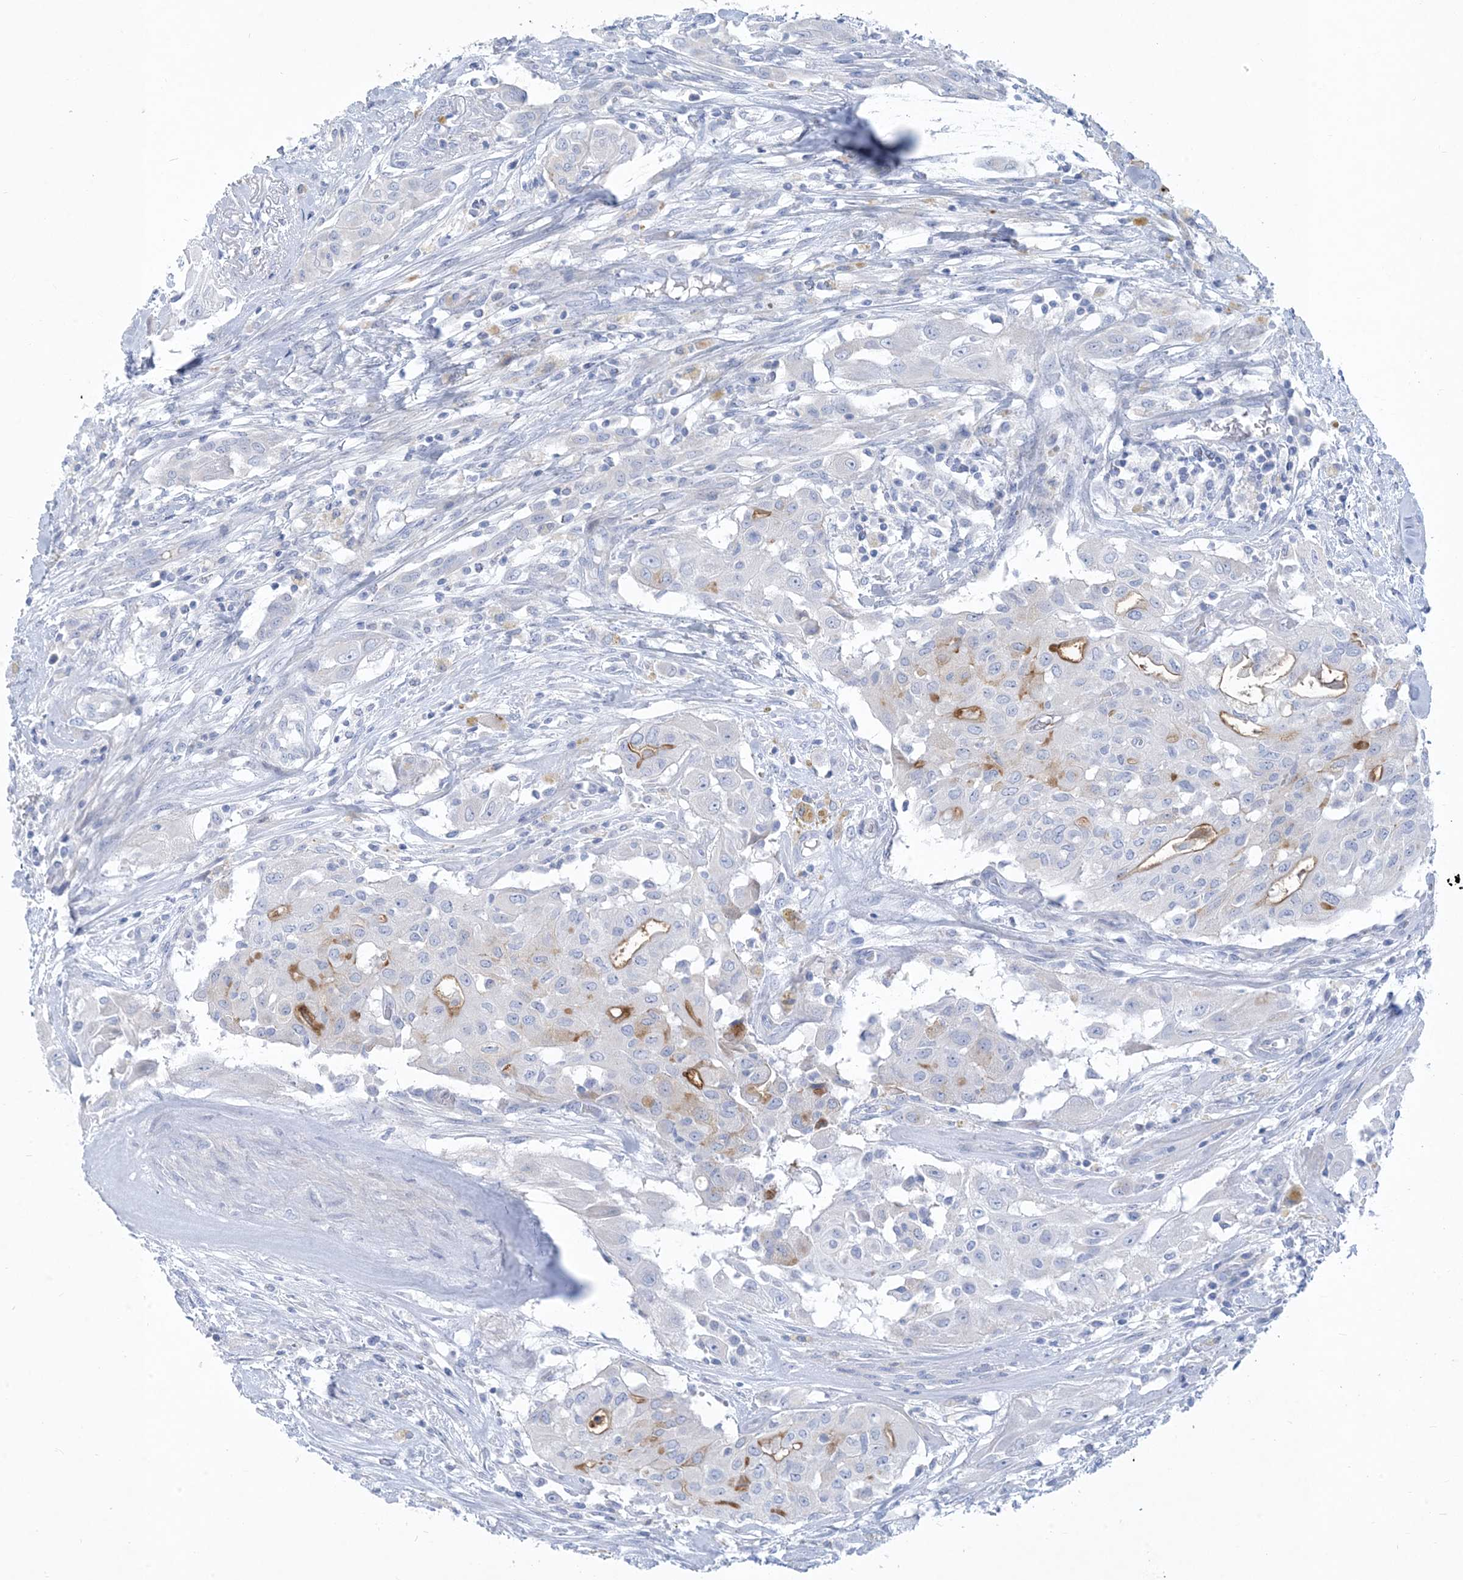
{"staining": {"intensity": "moderate", "quantity": "<25%", "location": "cytoplasmic/membranous"}, "tissue": "thyroid cancer", "cell_type": "Tumor cells", "image_type": "cancer", "snomed": [{"axis": "morphology", "description": "Papillary adenocarcinoma, NOS"}, {"axis": "topography", "description": "Thyroid gland"}], "caption": "Thyroid papillary adenocarcinoma stained with a protein marker demonstrates moderate staining in tumor cells.", "gene": "MOXD1", "patient": {"sex": "female", "age": 59}}